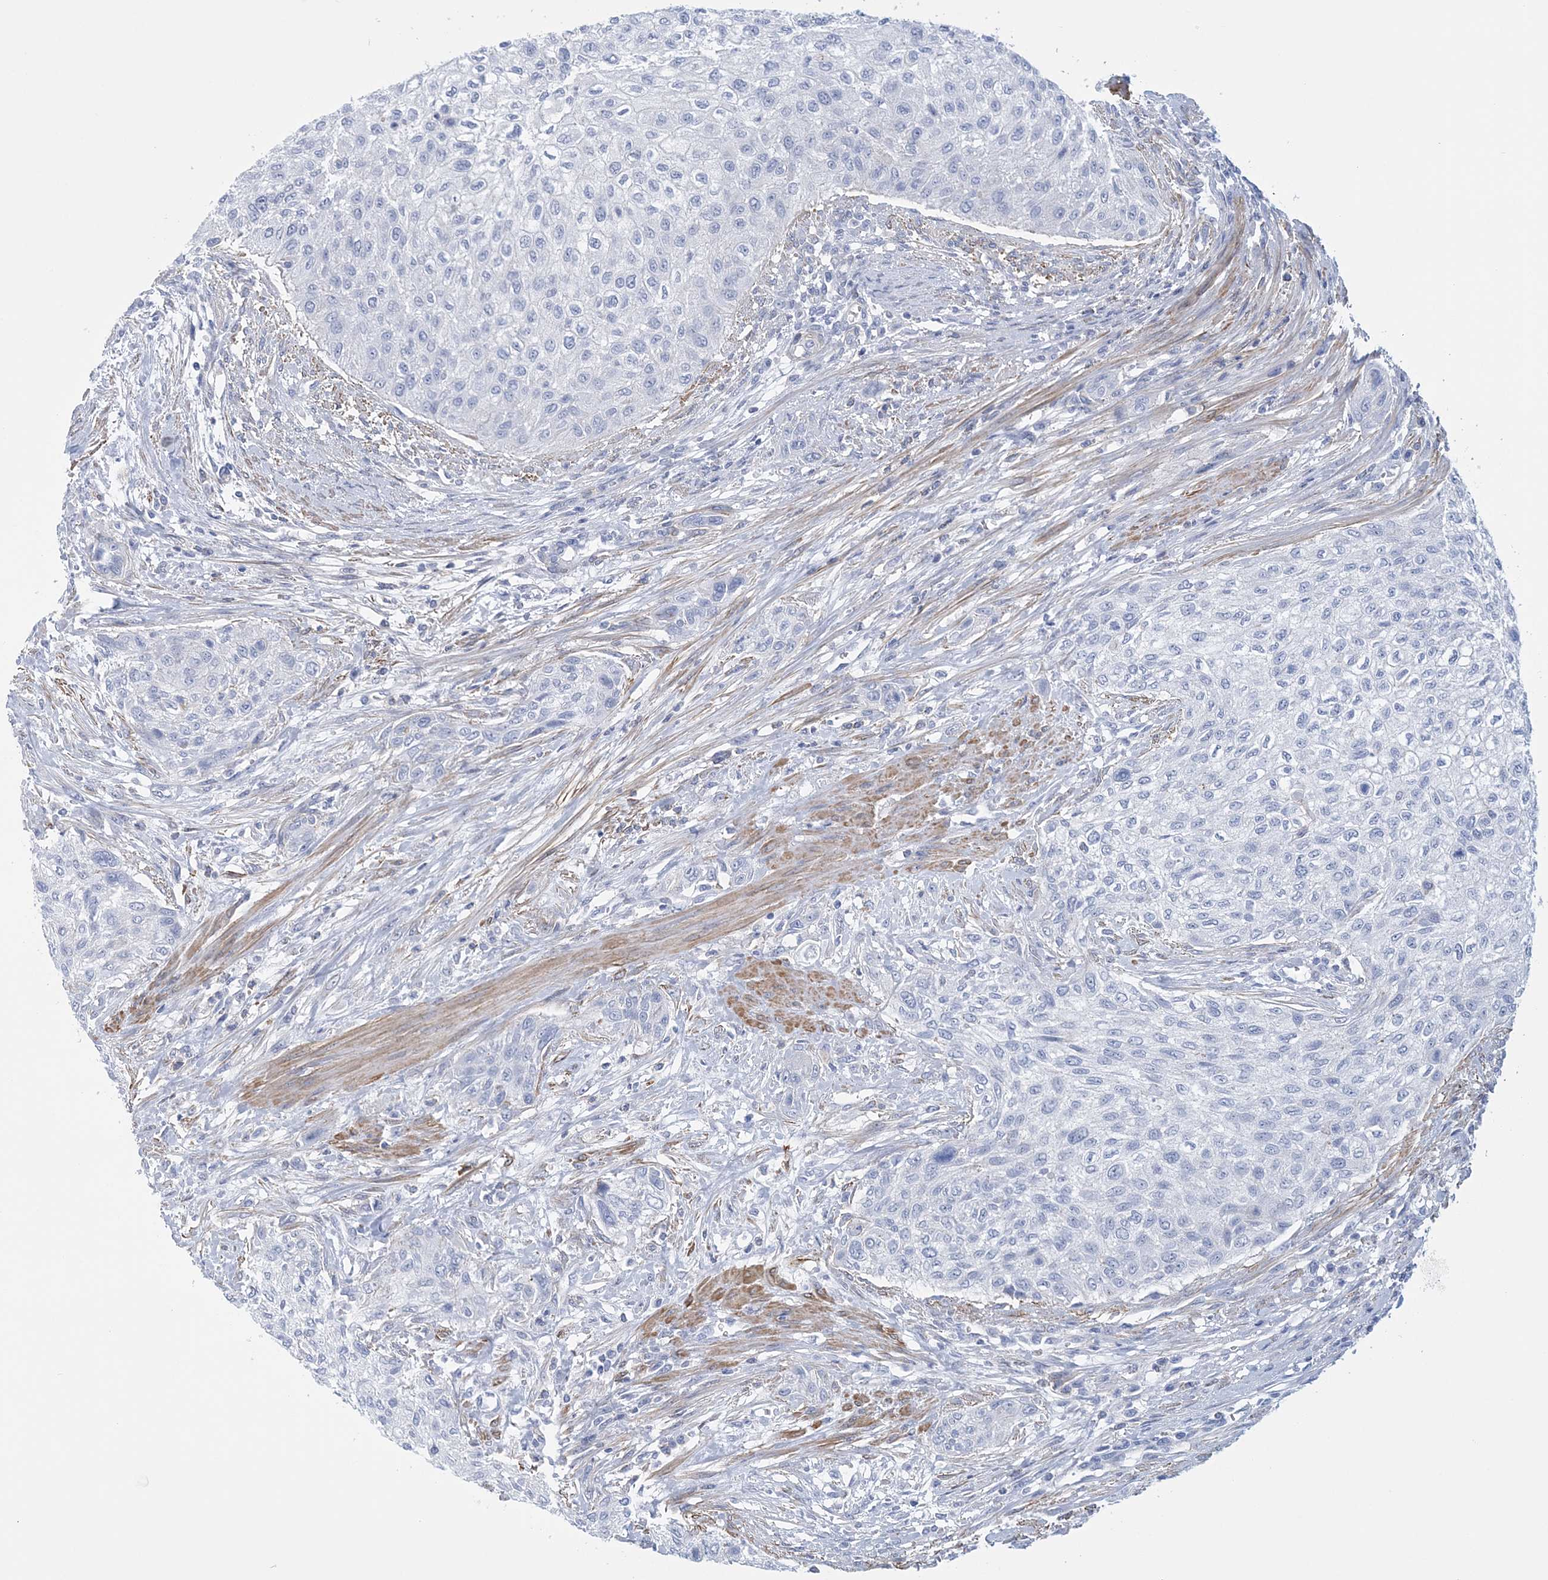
{"staining": {"intensity": "negative", "quantity": "none", "location": "none"}, "tissue": "urothelial cancer", "cell_type": "Tumor cells", "image_type": "cancer", "snomed": [{"axis": "morphology", "description": "Urothelial carcinoma, High grade"}, {"axis": "topography", "description": "Urinary bladder"}], "caption": "Immunohistochemistry of human urothelial cancer displays no staining in tumor cells.", "gene": "C11orf21", "patient": {"sex": "male", "age": 35}}